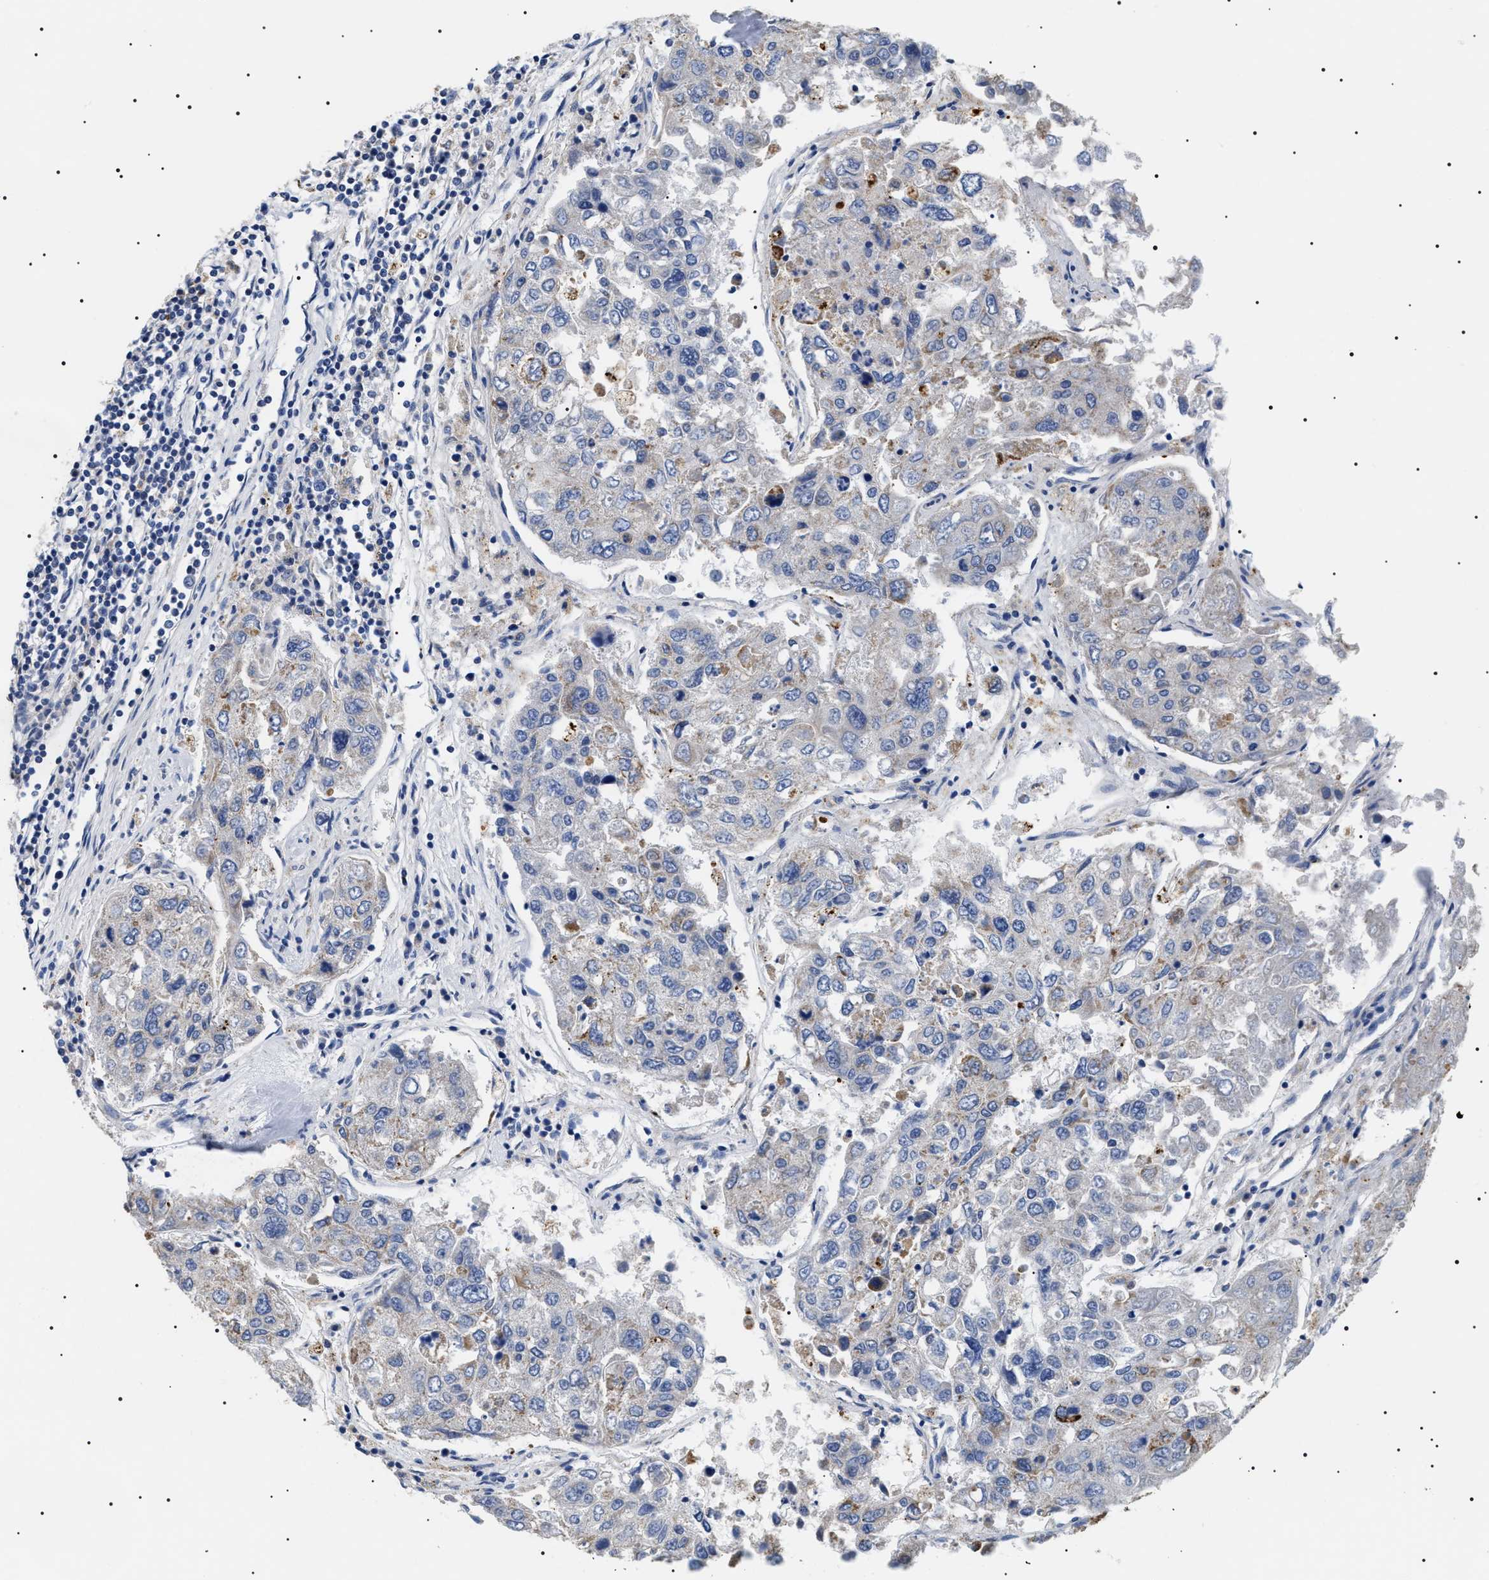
{"staining": {"intensity": "negative", "quantity": "none", "location": "none"}, "tissue": "urothelial cancer", "cell_type": "Tumor cells", "image_type": "cancer", "snomed": [{"axis": "morphology", "description": "Urothelial carcinoma, High grade"}, {"axis": "topography", "description": "Lymph node"}, {"axis": "topography", "description": "Urinary bladder"}], "caption": "Immunohistochemical staining of human urothelial cancer shows no significant expression in tumor cells.", "gene": "TMEM222", "patient": {"sex": "male", "age": 51}}